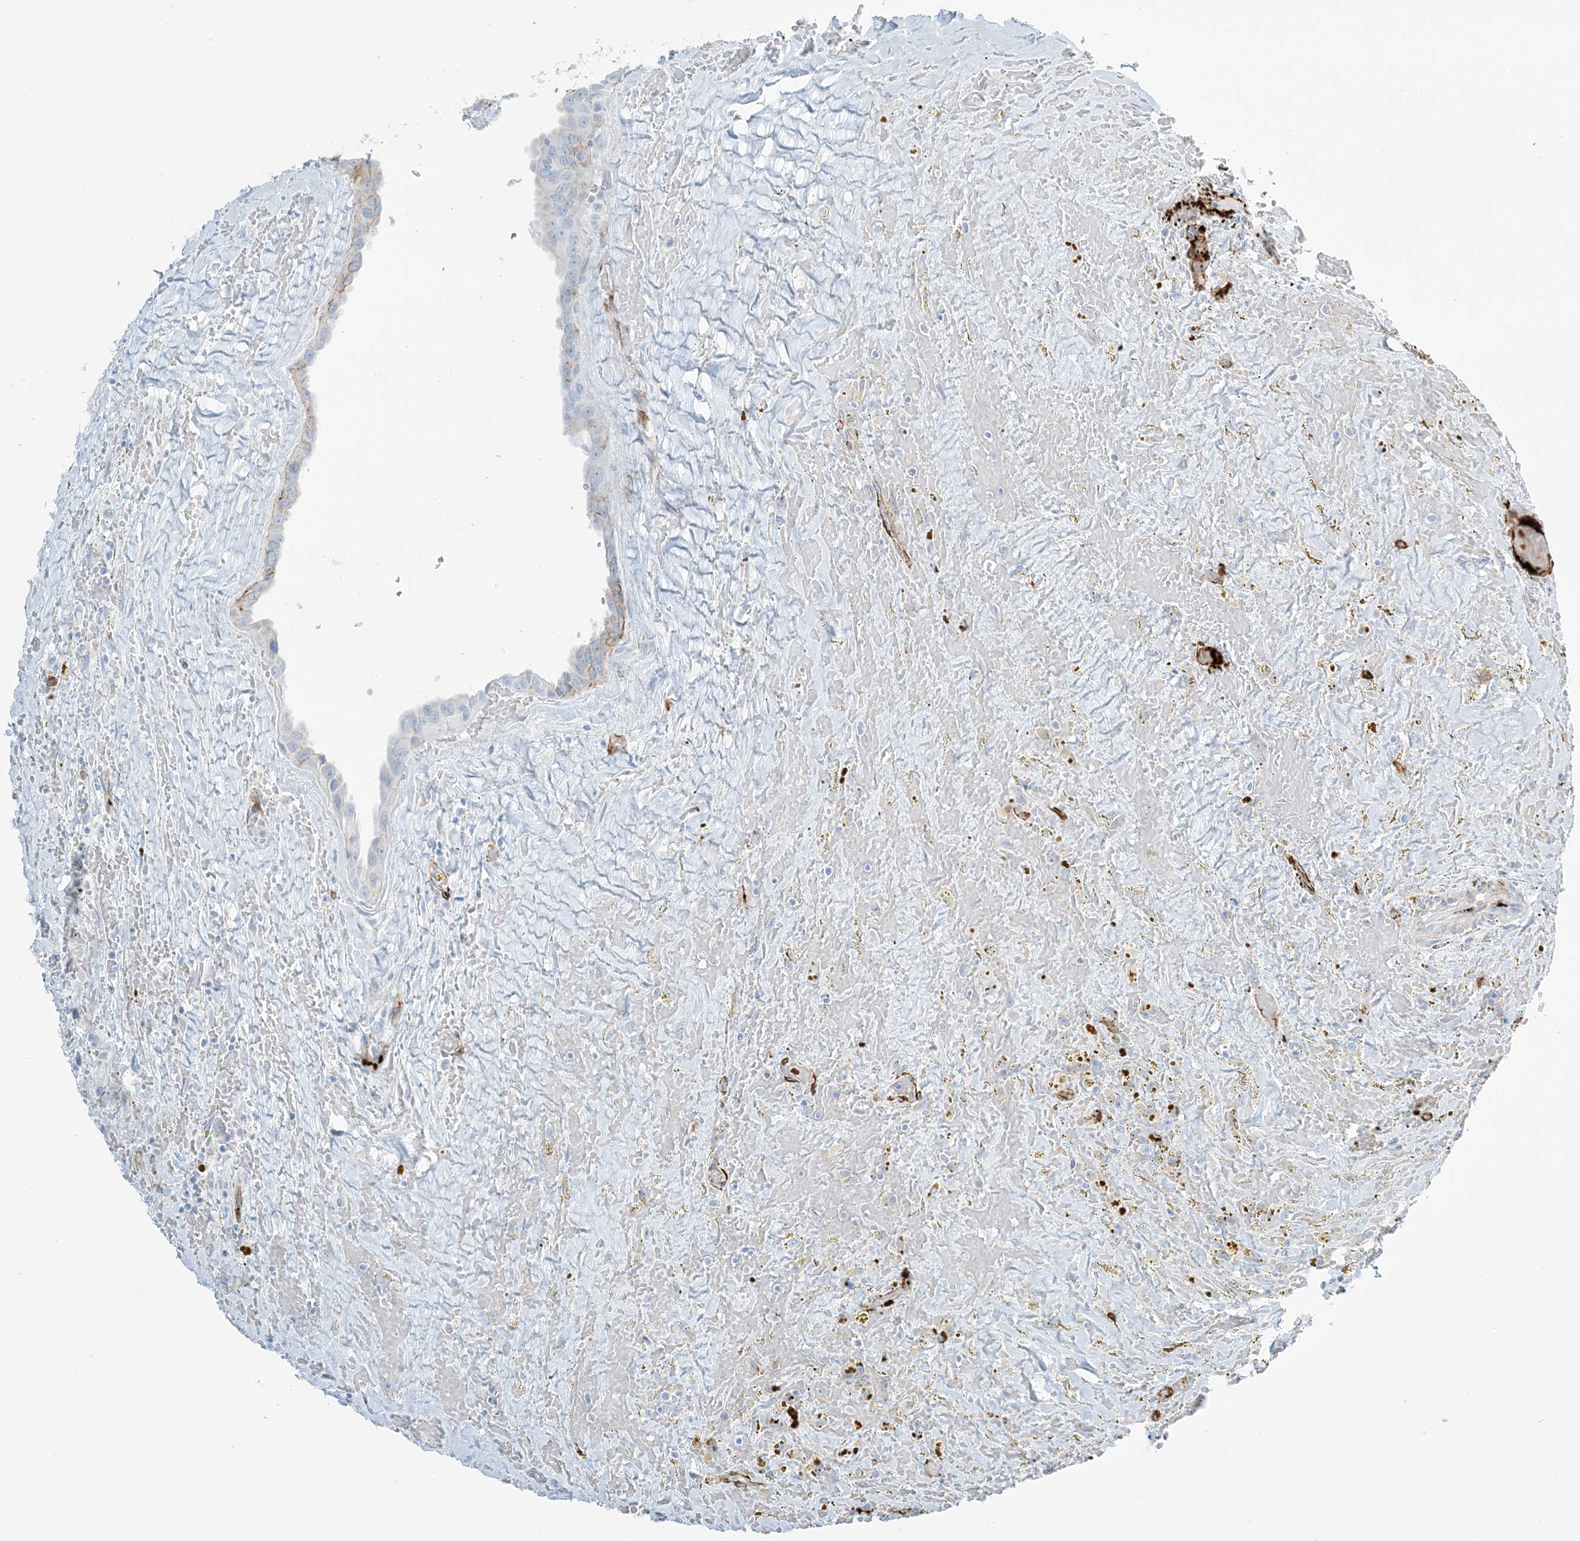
{"staining": {"intensity": "negative", "quantity": "none", "location": "none"}, "tissue": "thyroid cancer", "cell_type": "Tumor cells", "image_type": "cancer", "snomed": [{"axis": "morphology", "description": "Papillary adenocarcinoma, NOS"}, {"axis": "topography", "description": "Thyroid gland"}], "caption": "Tumor cells are negative for protein expression in human thyroid cancer (papillary adenocarcinoma).", "gene": "EPS8L3", "patient": {"sex": "male", "age": 77}}